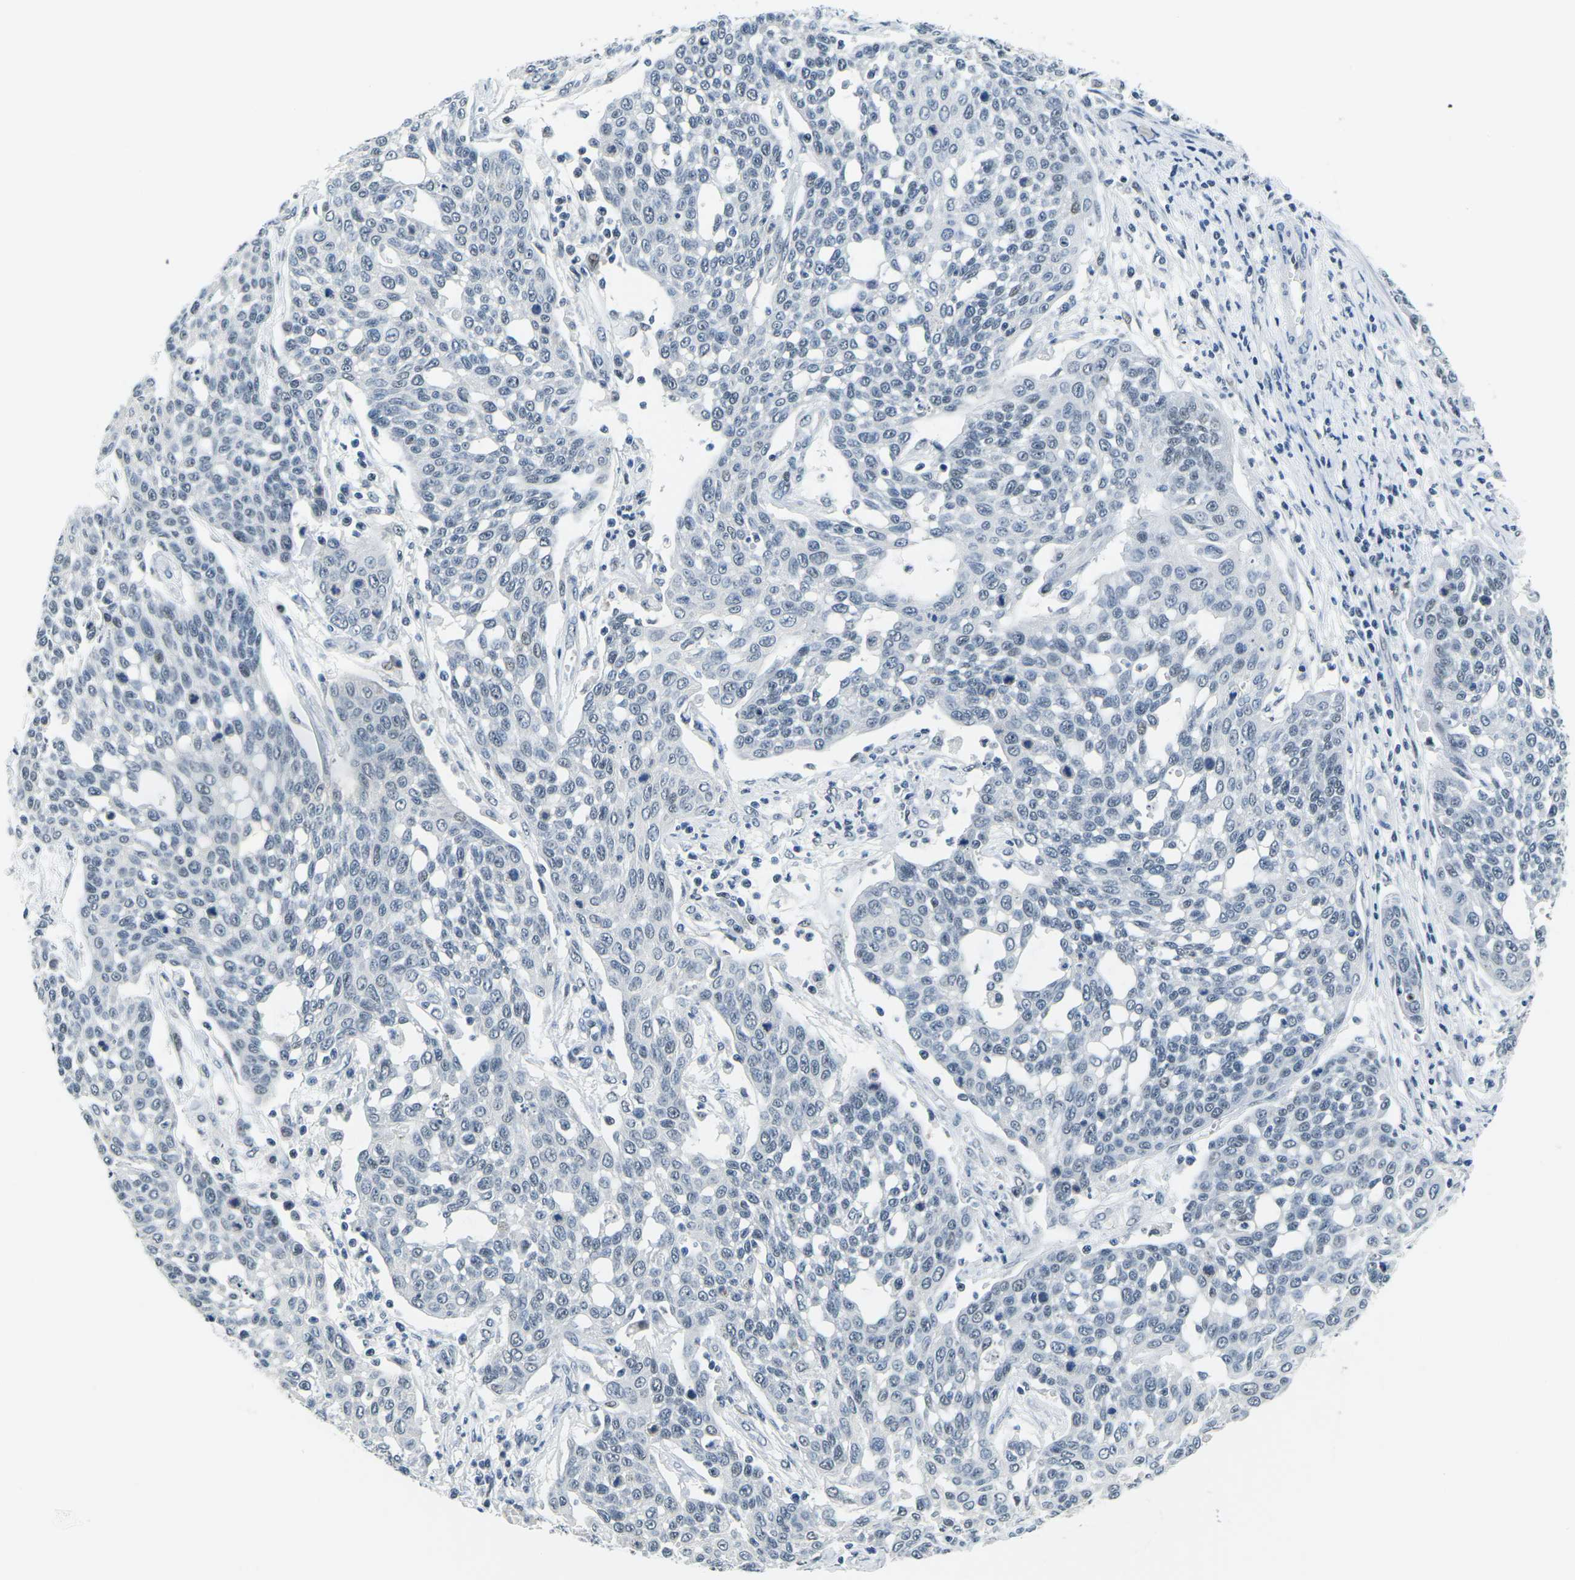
{"staining": {"intensity": "moderate", "quantity": "<25%", "location": "nuclear"}, "tissue": "cervical cancer", "cell_type": "Tumor cells", "image_type": "cancer", "snomed": [{"axis": "morphology", "description": "Squamous cell carcinoma, NOS"}, {"axis": "topography", "description": "Cervix"}], "caption": "Protein staining of cervical cancer tissue demonstrates moderate nuclear expression in approximately <25% of tumor cells. The staining was performed using DAB to visualize the protein expression in brown, while the nuclei were stained in blue with hematoxylin (Magnification: 20x).", "gene": "PRPF8", "patient": {"sex": "female", "age": 34}}